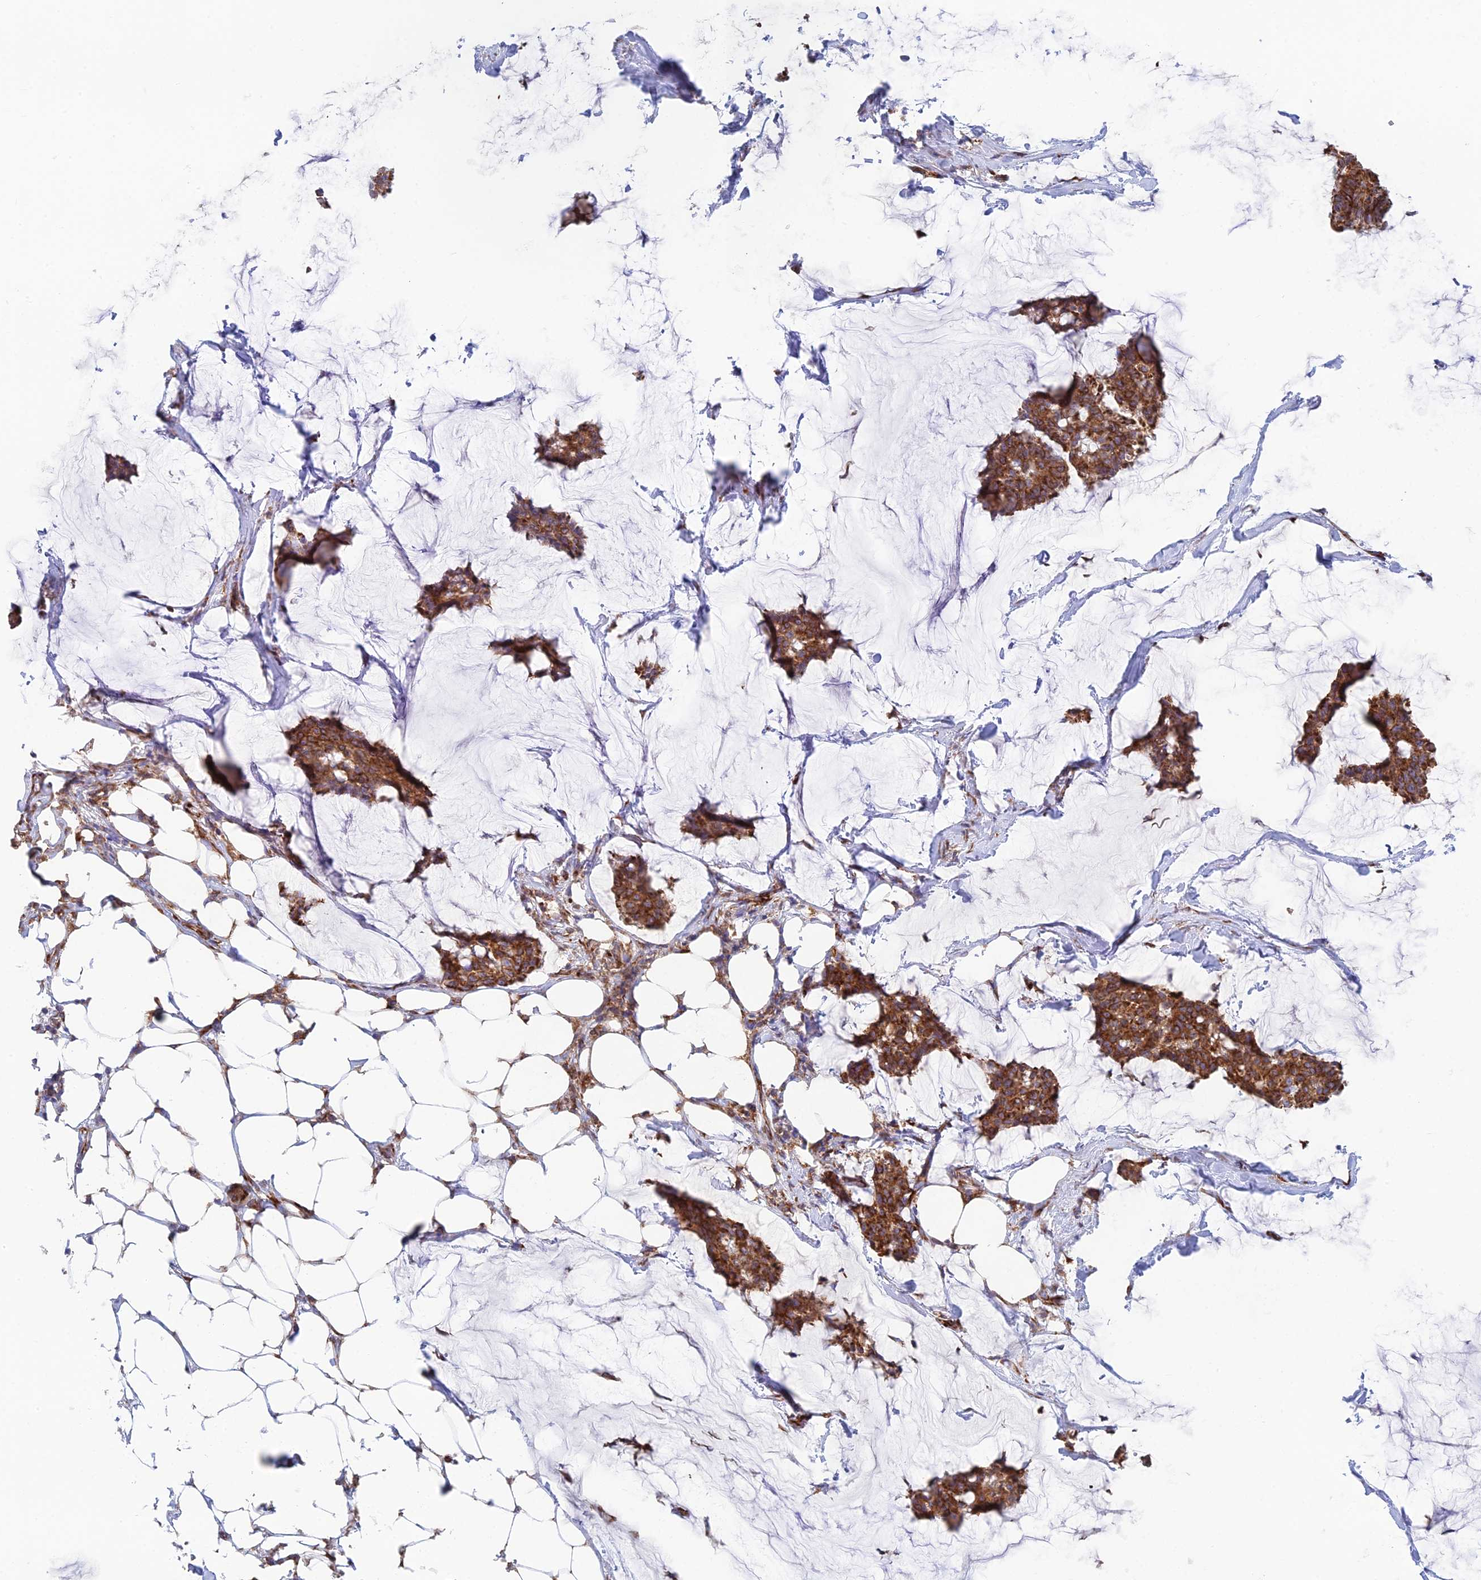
{"staining": {"intensity": "strong", "quantity": ">75%", "location": "cytoplasmic/membranous"}, "tissue": "breast cancer", "cell_type": "Tumor cells", "image_type": "cancer", "snomed": [{"axis": "morphology", "description": "Duct carcinoma"}, {"axis": "topography", "description": "Breast"}], "caption": "Immunohistochemical staining of human invasive ductal carcinoma (breast) shows high levels of strong cytoplasmic/membranous positivity in about >75% of tumor cells.", "gene": "CCDC69", "patient": {"sex": "female", "age": 93}}